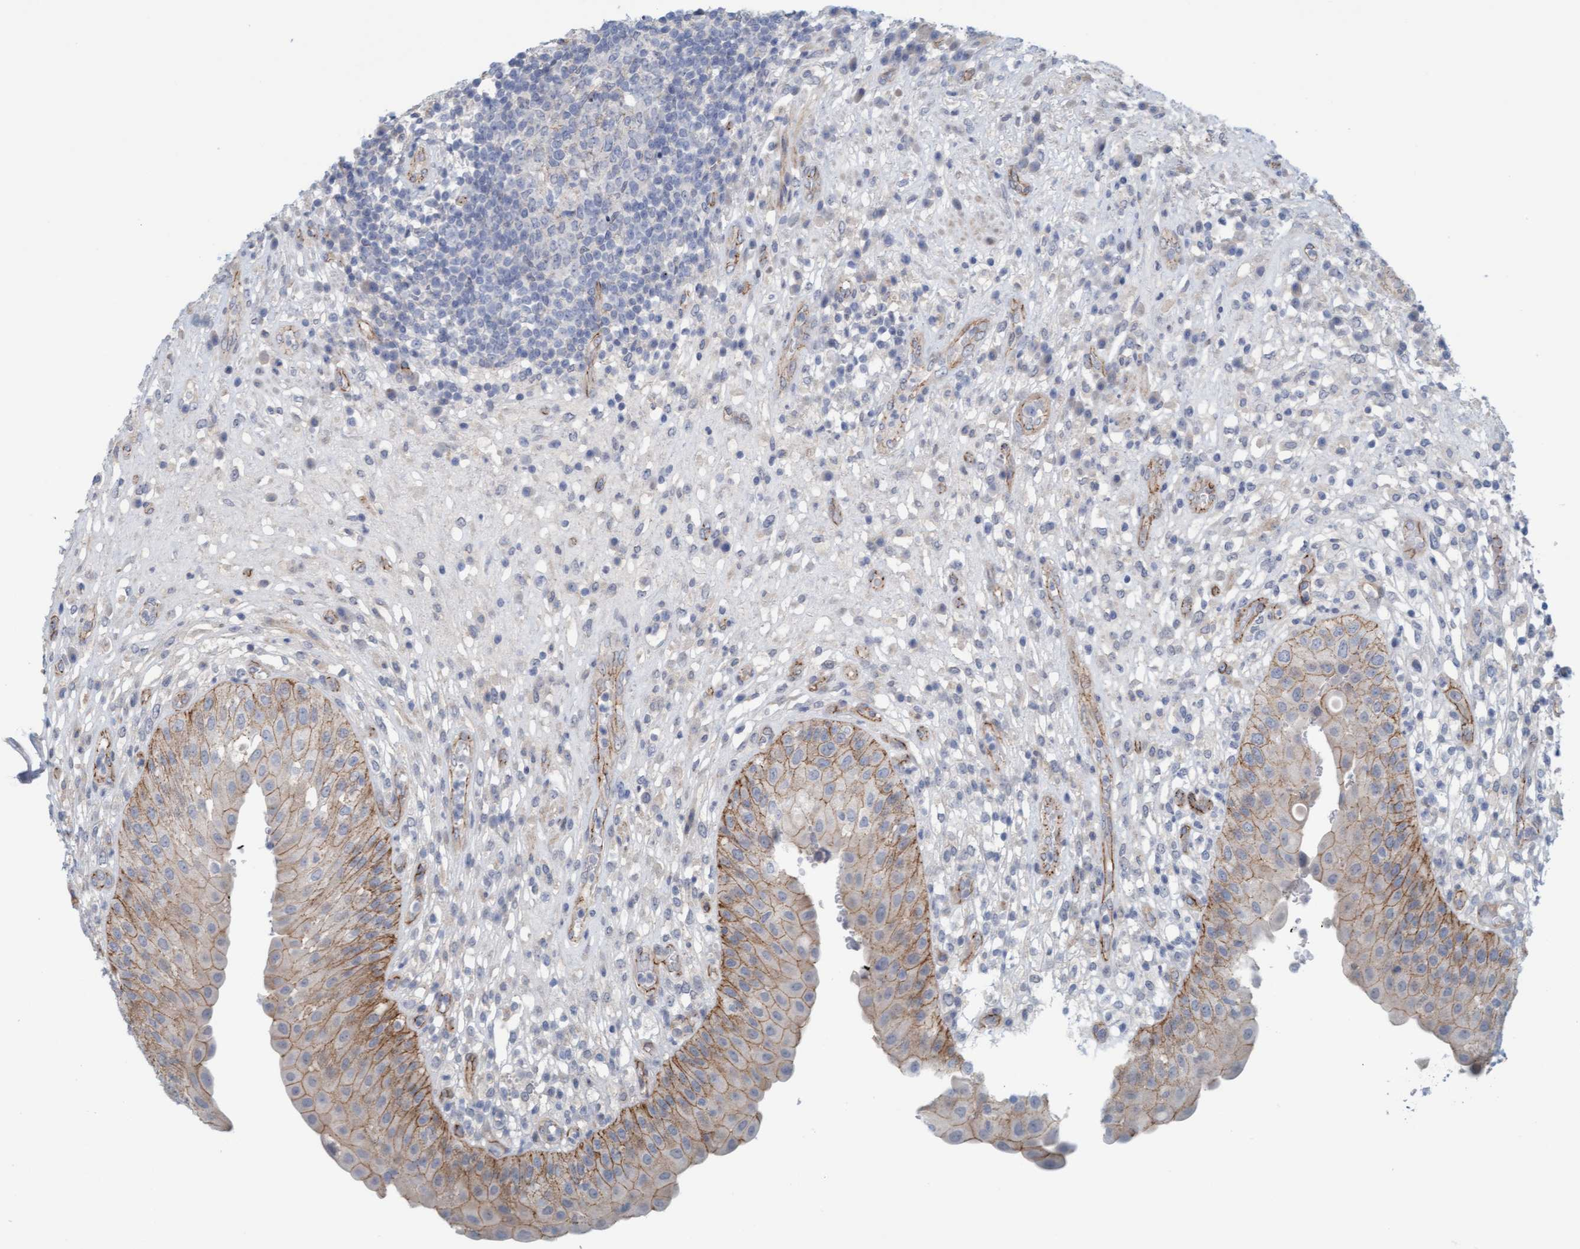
{"staining": {"intensity": "weak", "quantity": "25%-75%", "location": "cytoplasmic/membranous"}, "tissue": "urinary bladder", "cell_type": "Urothelial cells", "image_type": "normal", "snomed": [{"axis": "morphology", "description": "Normal tissue, NOS"}, {"axis": "topography", "description": "Urinary bladder"}], "caption": "Unremarkable urinary bladder shows weak cytoplasmic/membranous positivity in about 25%-75% of urothelial cells.", "gene": "KRBA2", "patient": {"sex": "female", "age": 62}}